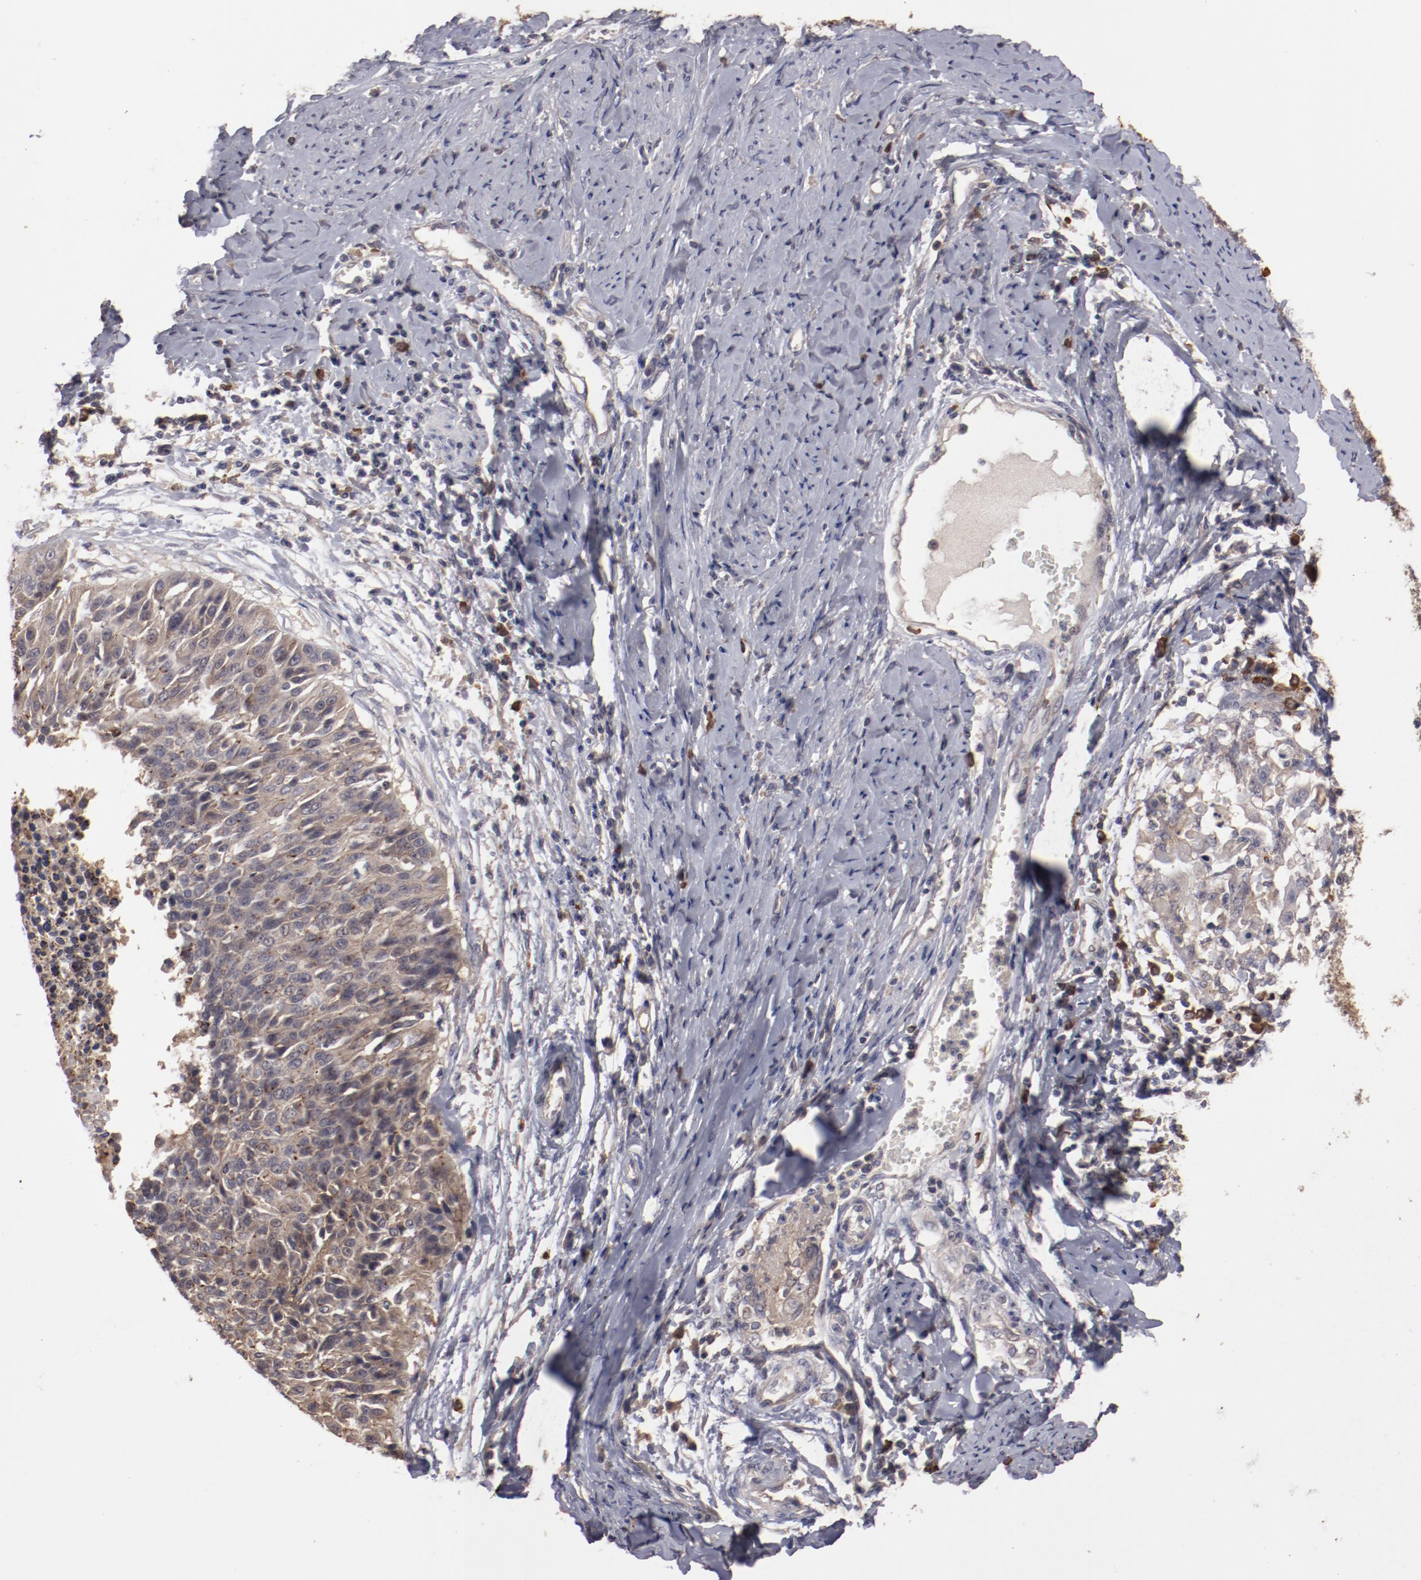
{"staining": {"intensity": "weak", "quantity": ">75%", "location": "cytoplasmic/membranous"}, "tissue": "cervical cancer", "cell_type": "Tumor cells", "image_type": "cancer", "snomed": [{"axis": "morphology", "description": "Squamous cell carcinoma, NOS"}, {"axis": "topography", "description": "Cervix"}], "caption": "The photomicrograph displays a brown stain indicating the presence of a protein in the cytoplasmic/membranous of tumor cells in cervical cancer (squamous cell carcinoma). (DAB IHC with brightfield microscopy, high magnification).", "gene": "LRRC75B", "patient": {"sex": "female", "age": 64}}